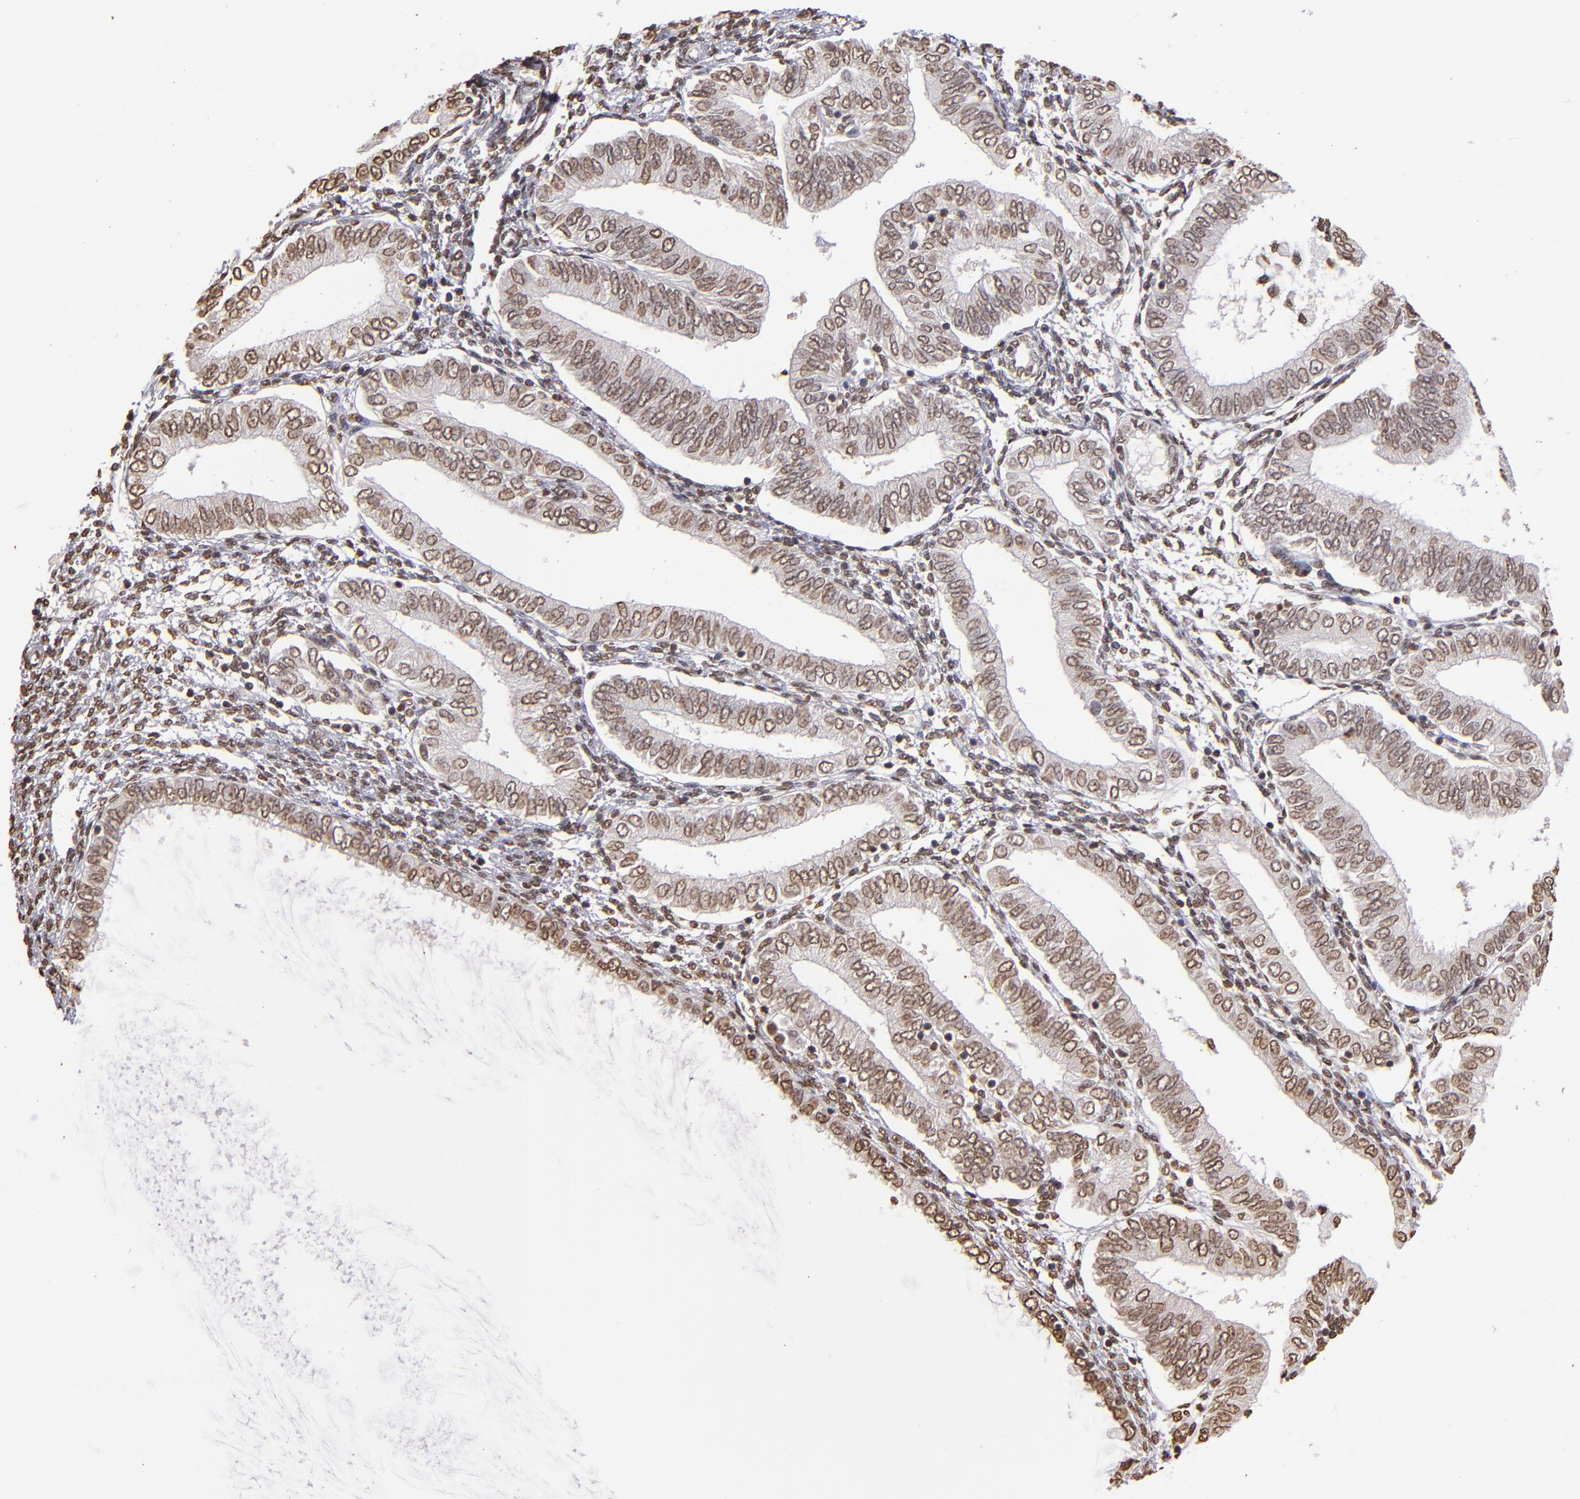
{"staining": {"intensity": "weak", "quantity": ">75%", "location": "nuclear"}, "tissue": "endometrial cancer", "cell_type": "Tumor cells", "image_type": "cancer", "snomed": [{"axis": "morphology", "description": "Adenocarcinoma, NOS"}, {"axis": "topography", "description": "Endometrium"}], "caption": "This is an image of IHC staining of endometrial cancer (adenocarcinoma), which shows weak staining in the nuclear of tumor cells.", "gene": "LBX1", "patient": {"sex": "female", "age": 51}}